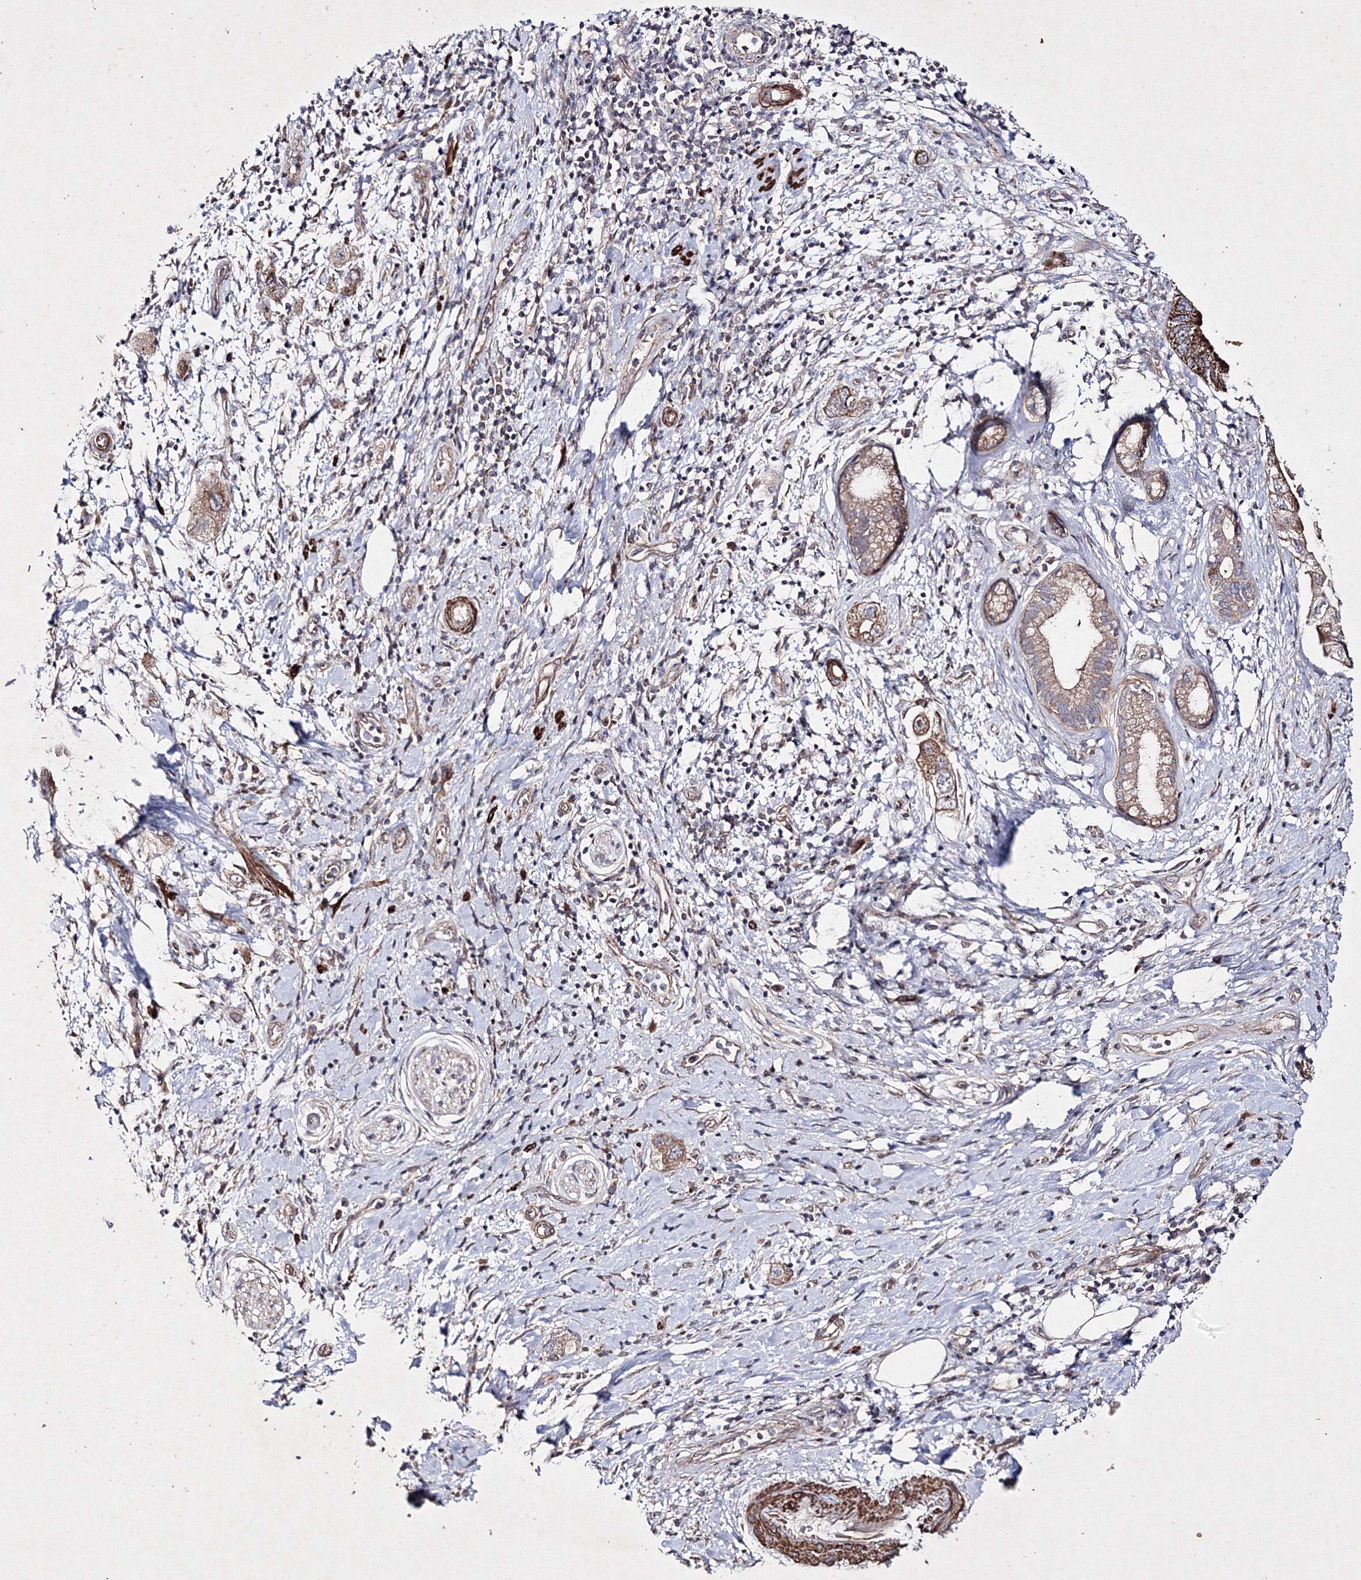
{"staining": {"intensity": "weak", "quantity": ">75%", "location": "cytoplasmic/membranous"}, "tissue": "pancreatic cancer", "cell_type": "Tumor cells", "image_type": "cancer", "snomed": [{"axis": "morphology", "description": "Adenocarcinoma, NOS"}, {"axis": "topography", "description": "Pancreas"}], "caption": "Pancreatic cancer (adenocarcinoma) stained with IHC shows weak cytoplasmic/membranous staining in about >75% of tumor cells.", "gene": "GFM1", "patient": {"sex": "female", "age": 73}}